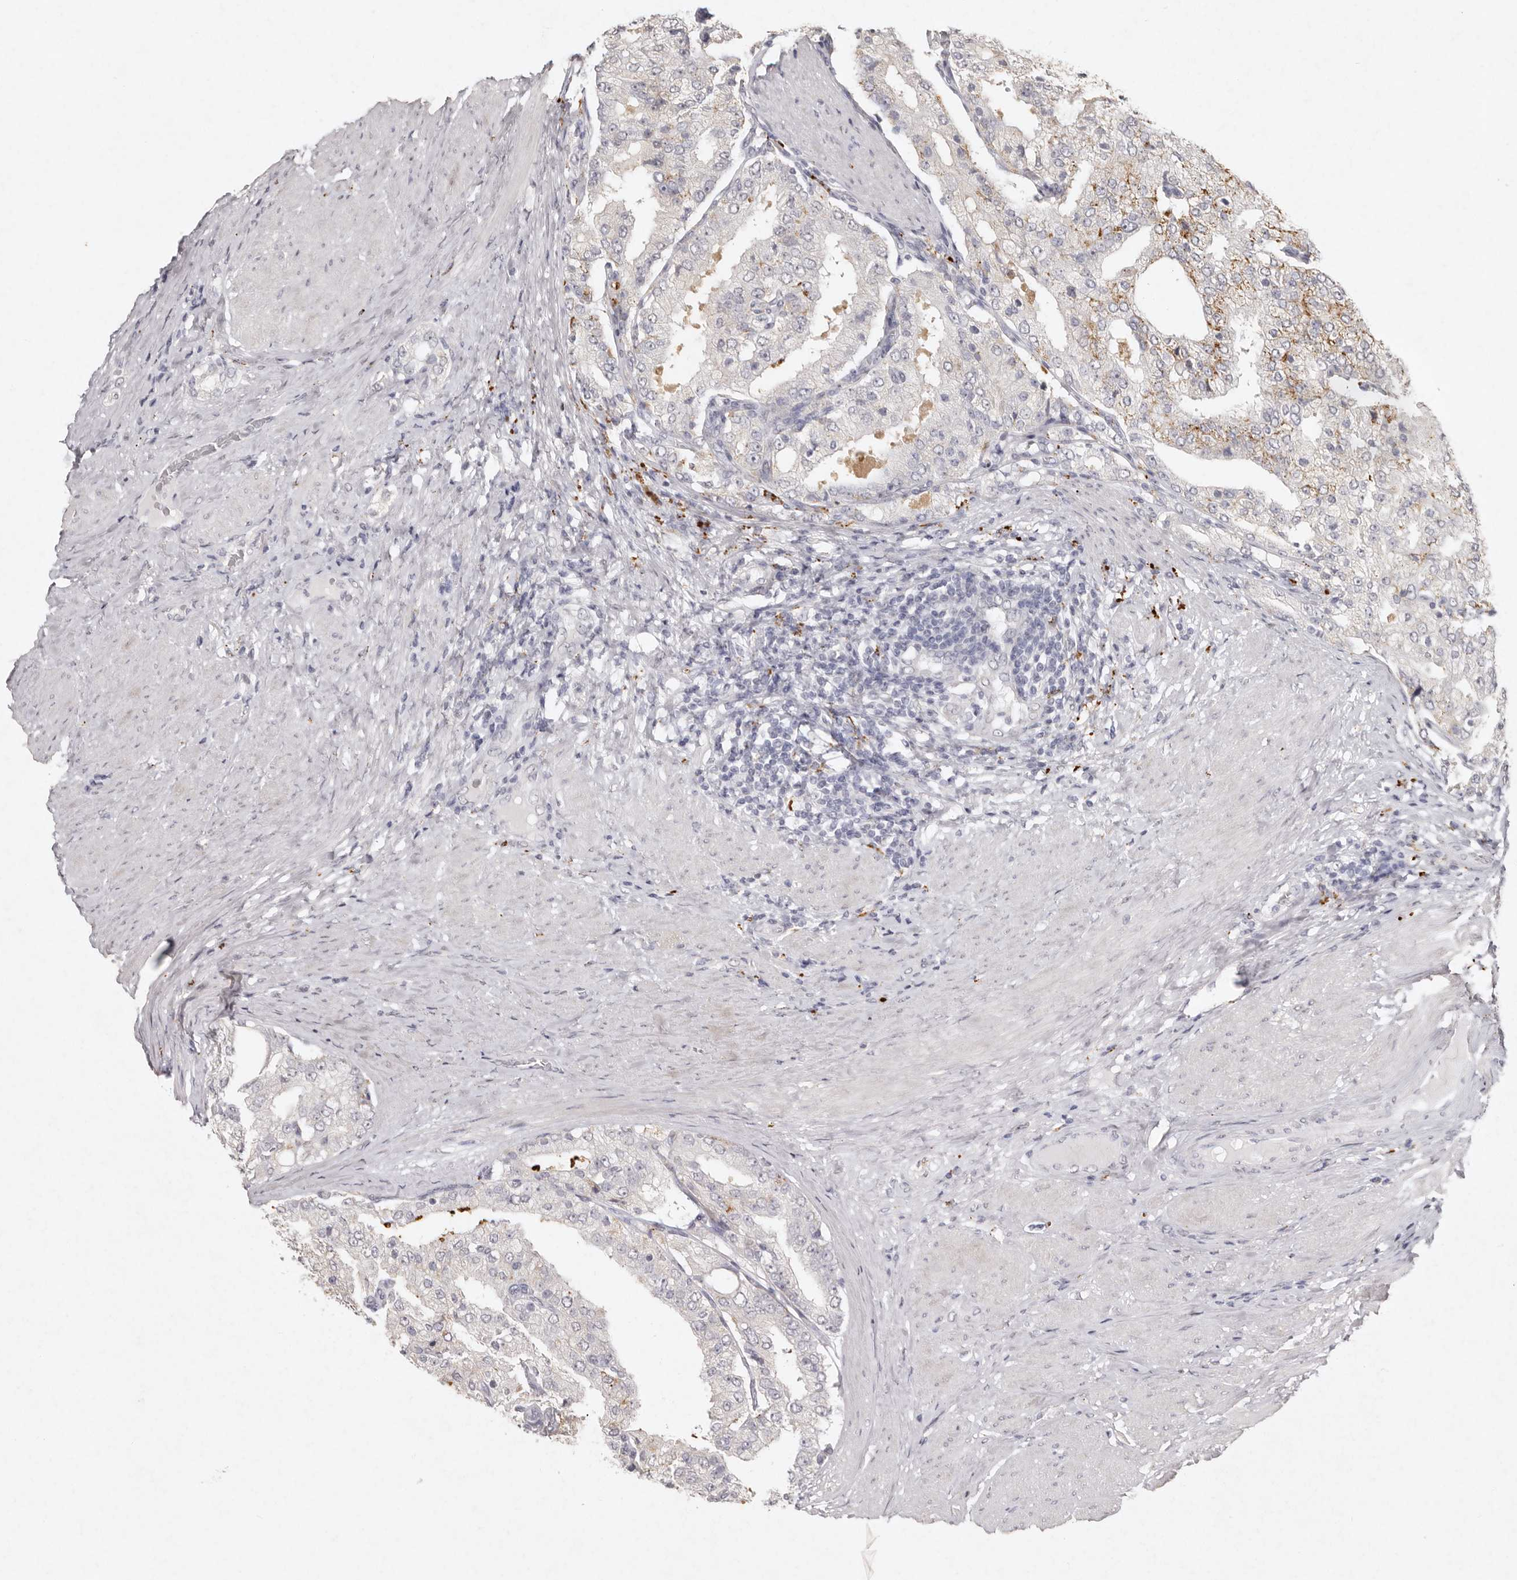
{"staining": {"intensity": "moderate", "quantity": "<25%", "location": "cytoplasmic/membranous"}, "tissue": "prostate cancer", "cell_type": "Tumor cells", "image_type": "cancer", "snomed": [{"axis": "morphology", "description": "Adenocarcinoma, High grade"}, {"axis": "topography", "description": "Prostate"}], "caption": "There is low levels of moderate cytoplasmic/membranous expression in tumor cells of prostate cancer (adenocarcinoma (high-grade)), as demonstrated by immunohistochemical staining (brown color).", "gene": "FAM185A", "patient": {"sex": "male", "age": 50}}